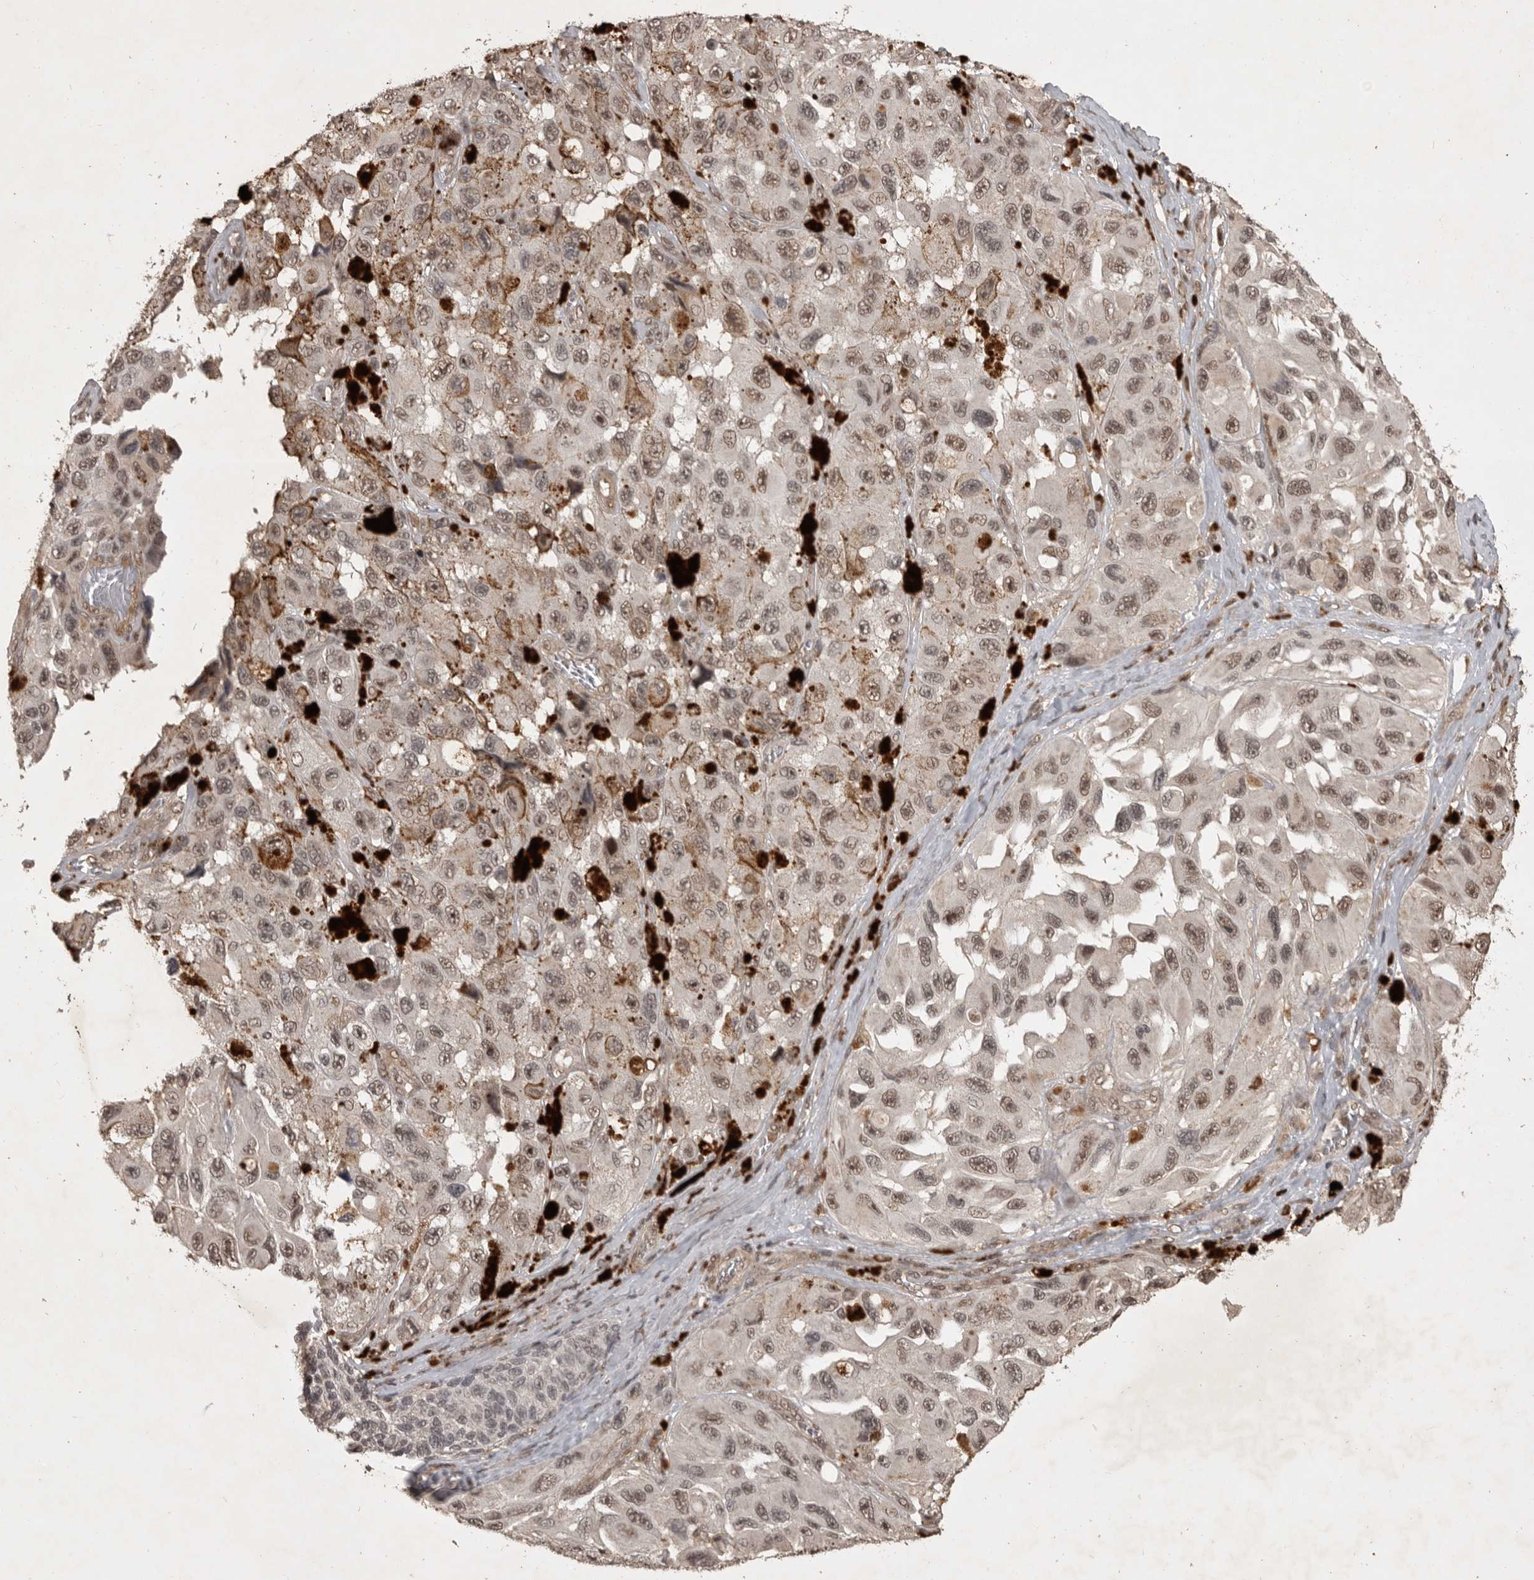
{"staining": {"intensity": "moderate", "quantity": ">75%", "location": "nuclear"}, "tissue": "melanoma", "cell_type": "Tumor cells", "image_type": "cancer", "snomed": [{"axis": "morphology", "description": "Malignant melanoma, NOS"}, {"axis": "topography", "description": "Skin"}], "caption": "The image displays staining of melanoma, revealing moderate nuclear protein expression (brown color) within tumor cells. Using DAB (brown) and hematoxylin (blue) stains, captured at high magnification using brightfield microscopy.", "gene": "CBLL1", "patient": {"sex": "female", "age": 73}}